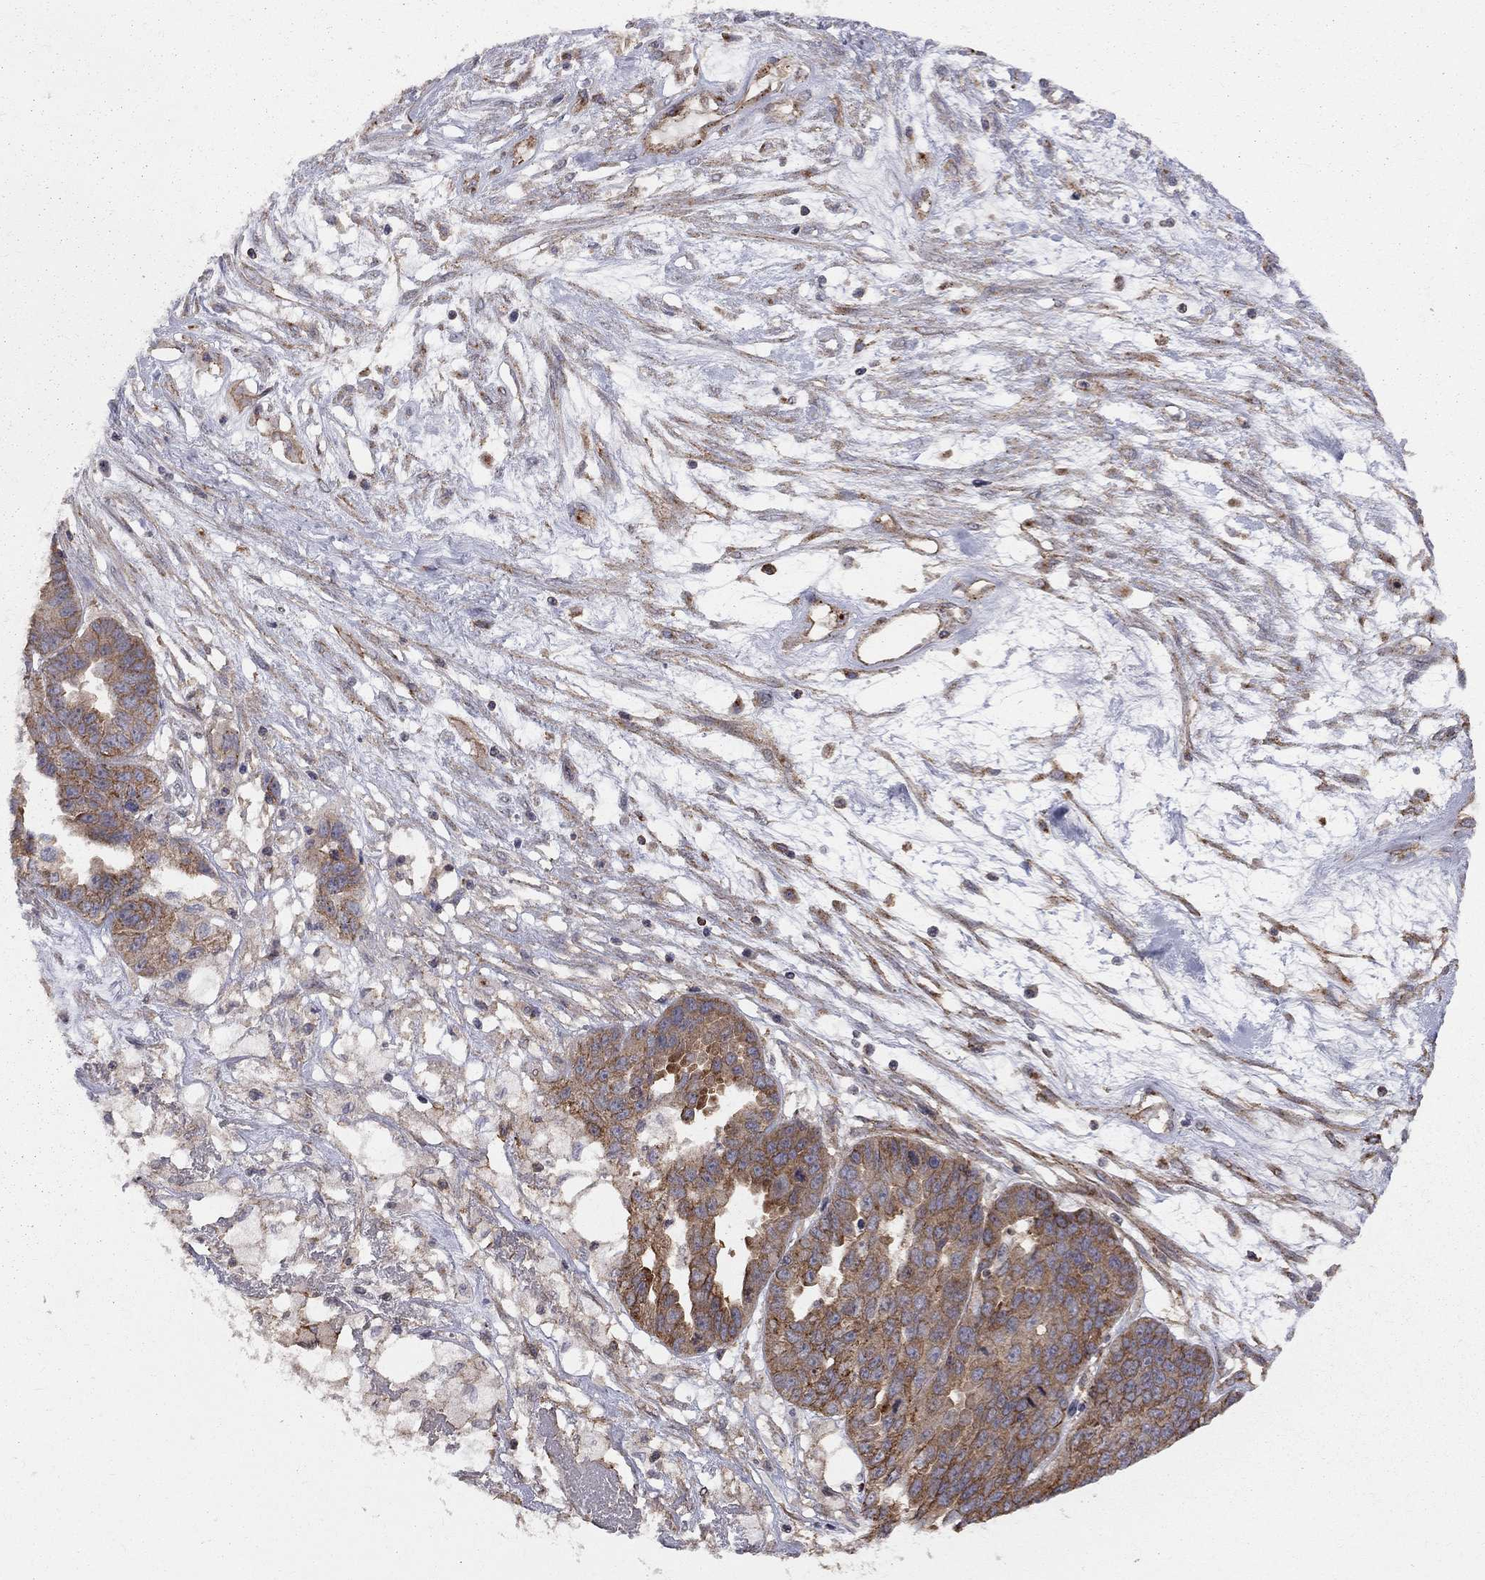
{"staining": {"intensity": "moderate", "quantity": "25%-75%", "location": "cytoplasmic/membranous"}, "tissue": "ovarian cancer", "cell_type": "Tumor cells", "image_type": "cancer", "snomed": [{"axis": "morphology", "description": "Cystadenocarcinoma, serous, NOS"}, {"axis": "topography", "description": "Ovary"}], "caption": "High-magnification brightfield microscopy of serous cystadenocarcinoma (ovarian) stained with DAB (3,3'-diaminobenzidine) (brown) and counterstained with hematoxylin (blue). tumor cells exhibit moderate cytoplasmic/membranous positivity is identified in about25%-75% of cells. The staining is performed using DAB brown chromogen to label protein expression. The nuclei are counter-stained blue using hematoxylin.", "gene": "RASEF", "patient": {"sex": "female", "age": 87}}